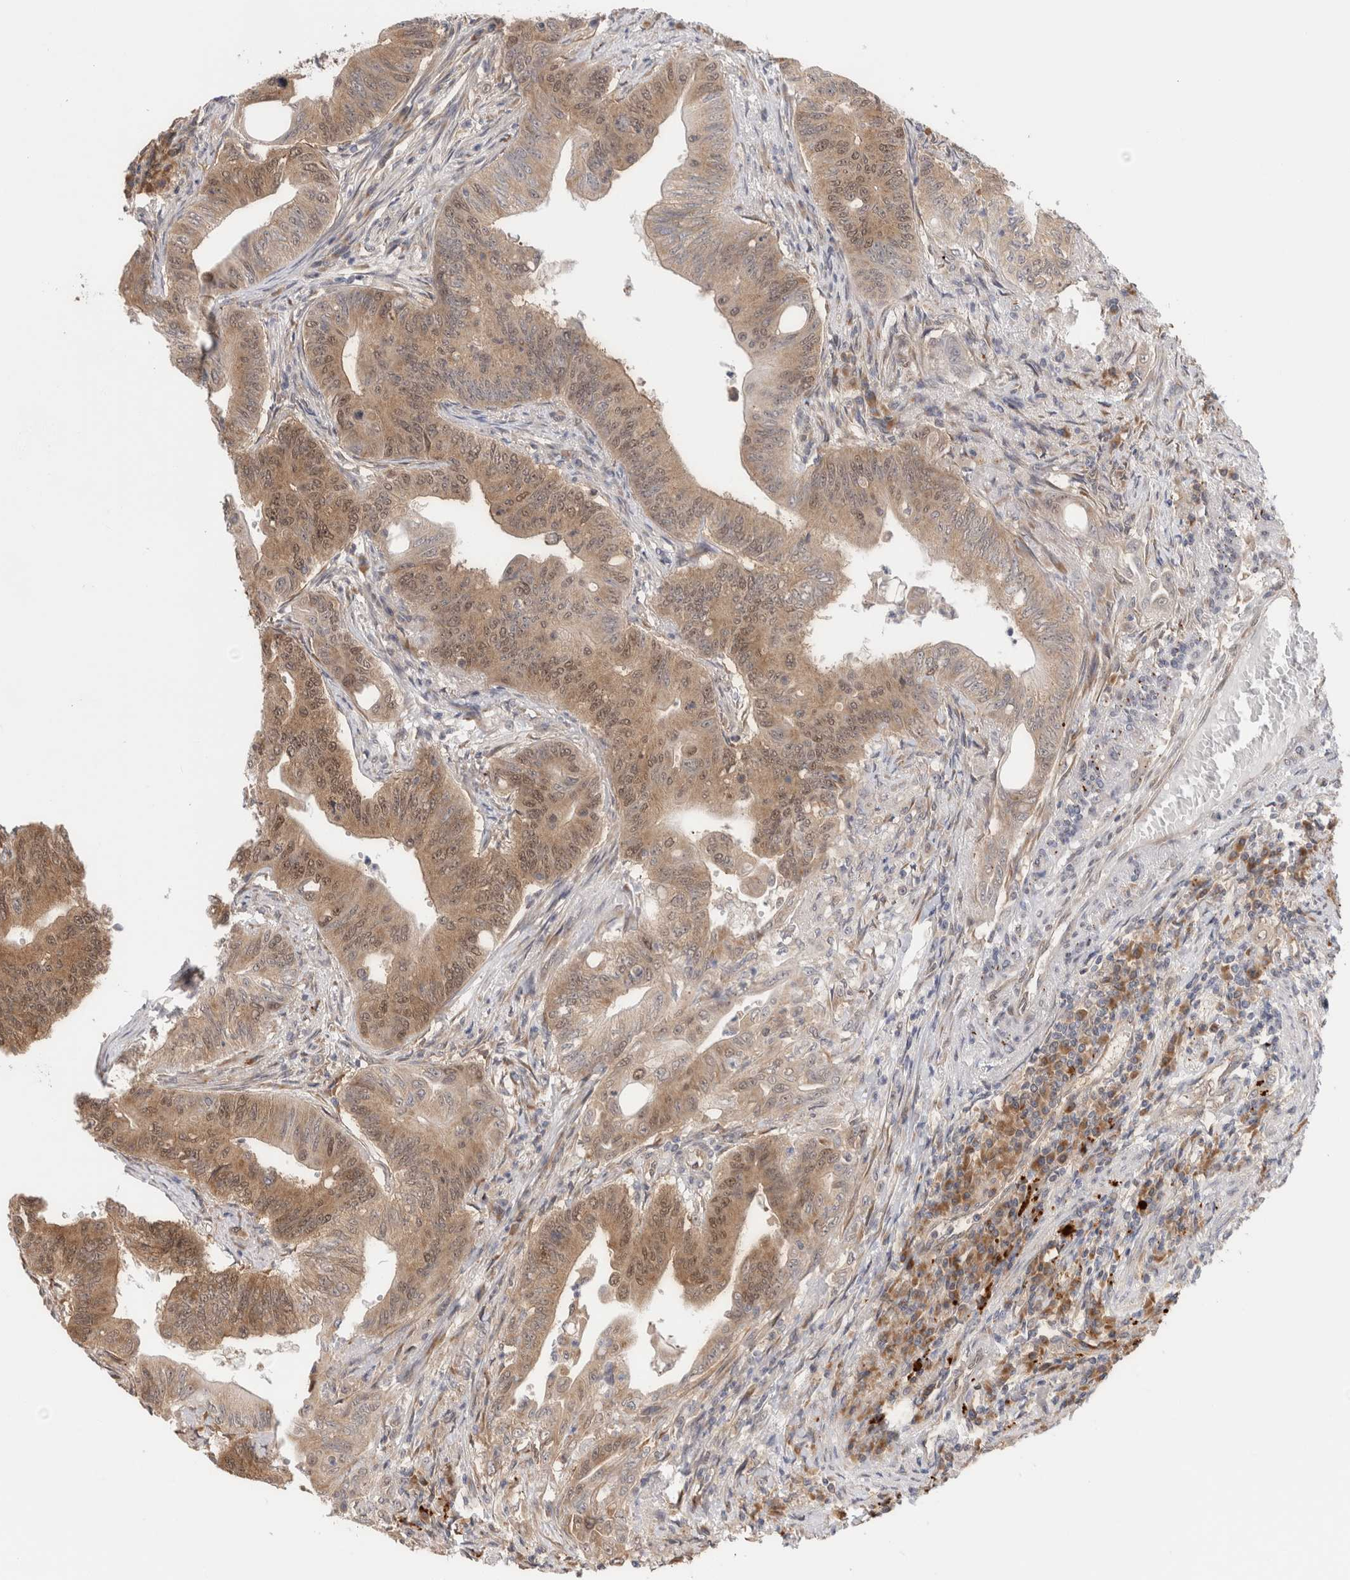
{"staining": {"intensity": "weak", "quantity": ">75%", "location": "cytoplasmic/membranous,nuclear"}, "tissue": "colorectal cancer", "cell_type": "Tumor cells", "image_type": "cancer", "snomed": [{"axis": "morphology", "description": "Adenoma, NOS"}, {"axis": "morphology", "description": "Adenocarcinoma, NOS"}, {"axis": "topography", "description": "Colon"}], "caption": "IHC staining of colorectal cancer, which reveals low levels of weak cytoplasmic/membranous and nuclear positivity in approximately >75% of tumor cells indicating weak cytoplasmic/membranous and nuclear protein staining. The staining was performed using DAB (brown) for protein detection and nuclei were counterstained in hematoxylin (blue).", "gene": "ACTL9", "patient": {"sex": "male", "age": 79}}